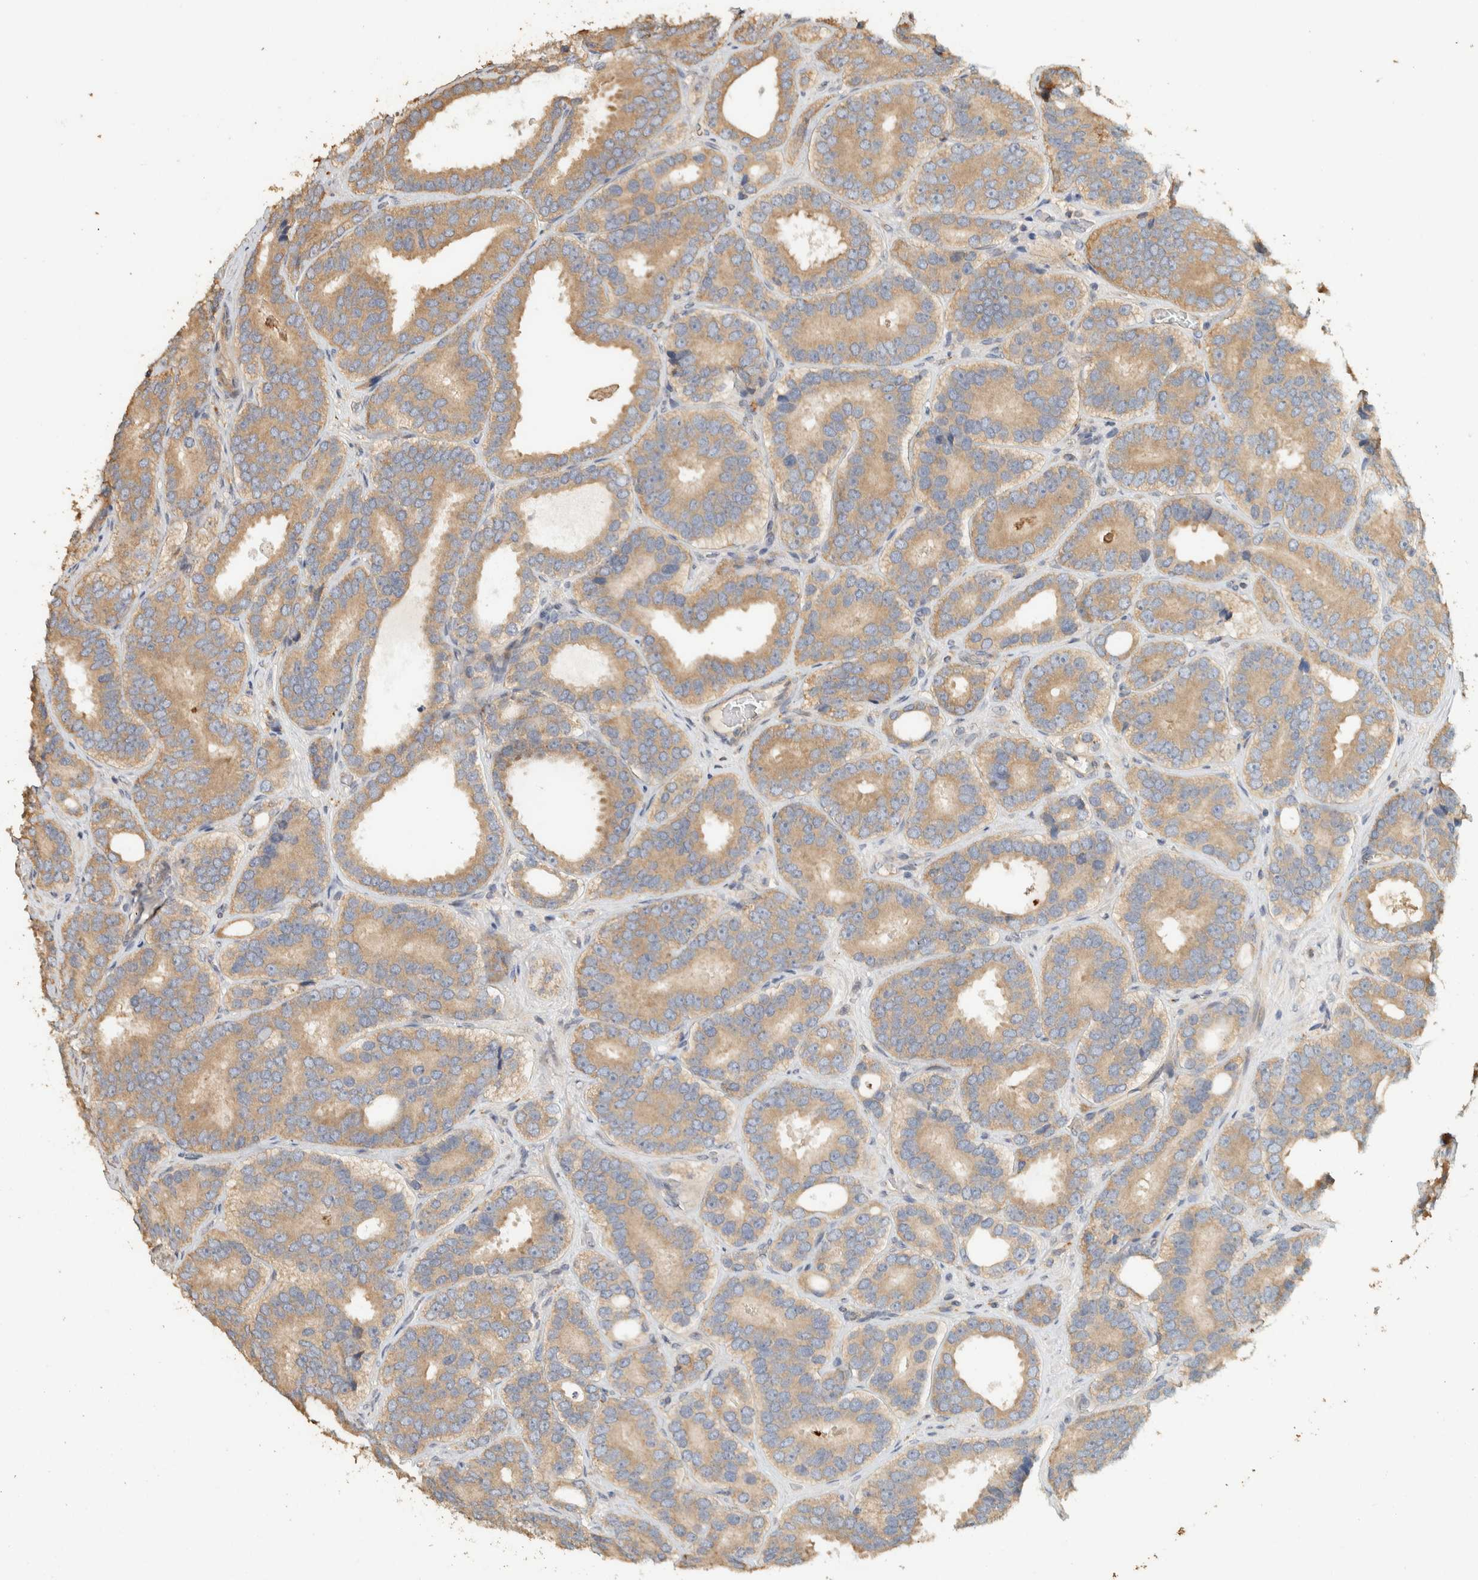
{"staining": {"intensity": "moderate", "quantity": ">75%", "location": "cytoplasmic/membranous"}, "tissue": "prostate cancer", "cell_type": "Tumor cells", "image_type": "cancer", "snomed": [{"axis": "morphology", "description": "Adenocarcinoma, High grade"}, {"axis": "topography", "description": "Prostate"}], "caption": "A high-resolution micrograph shows IHC staining of high-grade adenocarcinoma (prostate), which displays moderate cytoplasmic/membranous expression in approximately >75% of tumor cells. (DAB (3,3'-diaminobenzidine) IHC, brown staining for protein, blue staining for nuclei).", "gene": "EXOC7", "patient": {"sex": "male", "age": 56}}